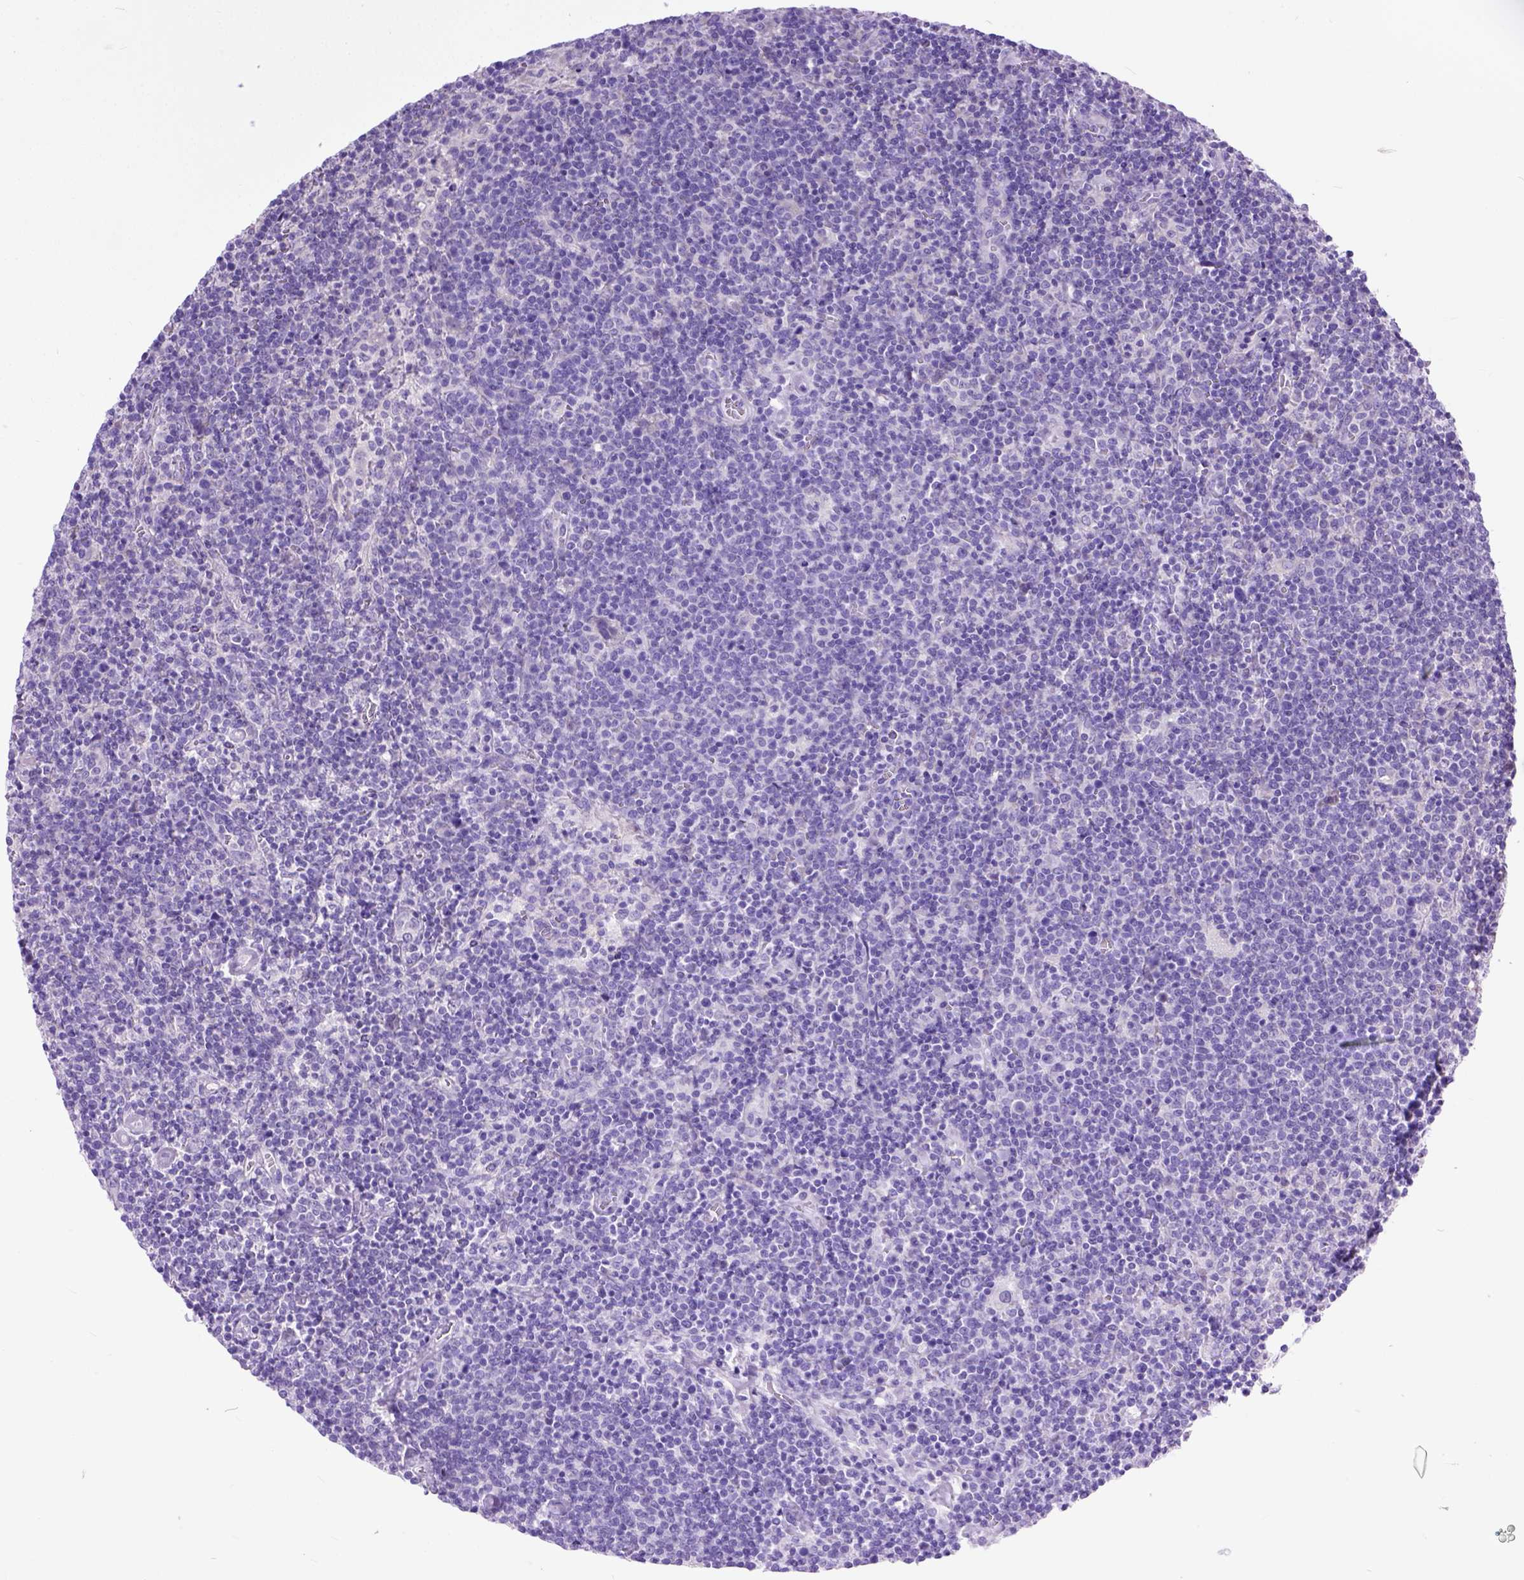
{"staining": {"intensity": "negative", "quantity": "none", "location": "none"}, "tissue": "lymphoma", "cell_type": "Tumor cells", "image_type": "cancer", "snomed": [{"axis": "morphology", "description": "Malignant lymphoma, non-Hodgkin's type, High grade"}, {"axis": "topography", "description": "Lymph node"}], "caption": "This is a micrograph of immunohistochemistry (IHC) staining of lymphoma, which shows no positivity in tumor cells.", "gene": "ODAD3", "patient": {"sex": "male", "age": 61}}